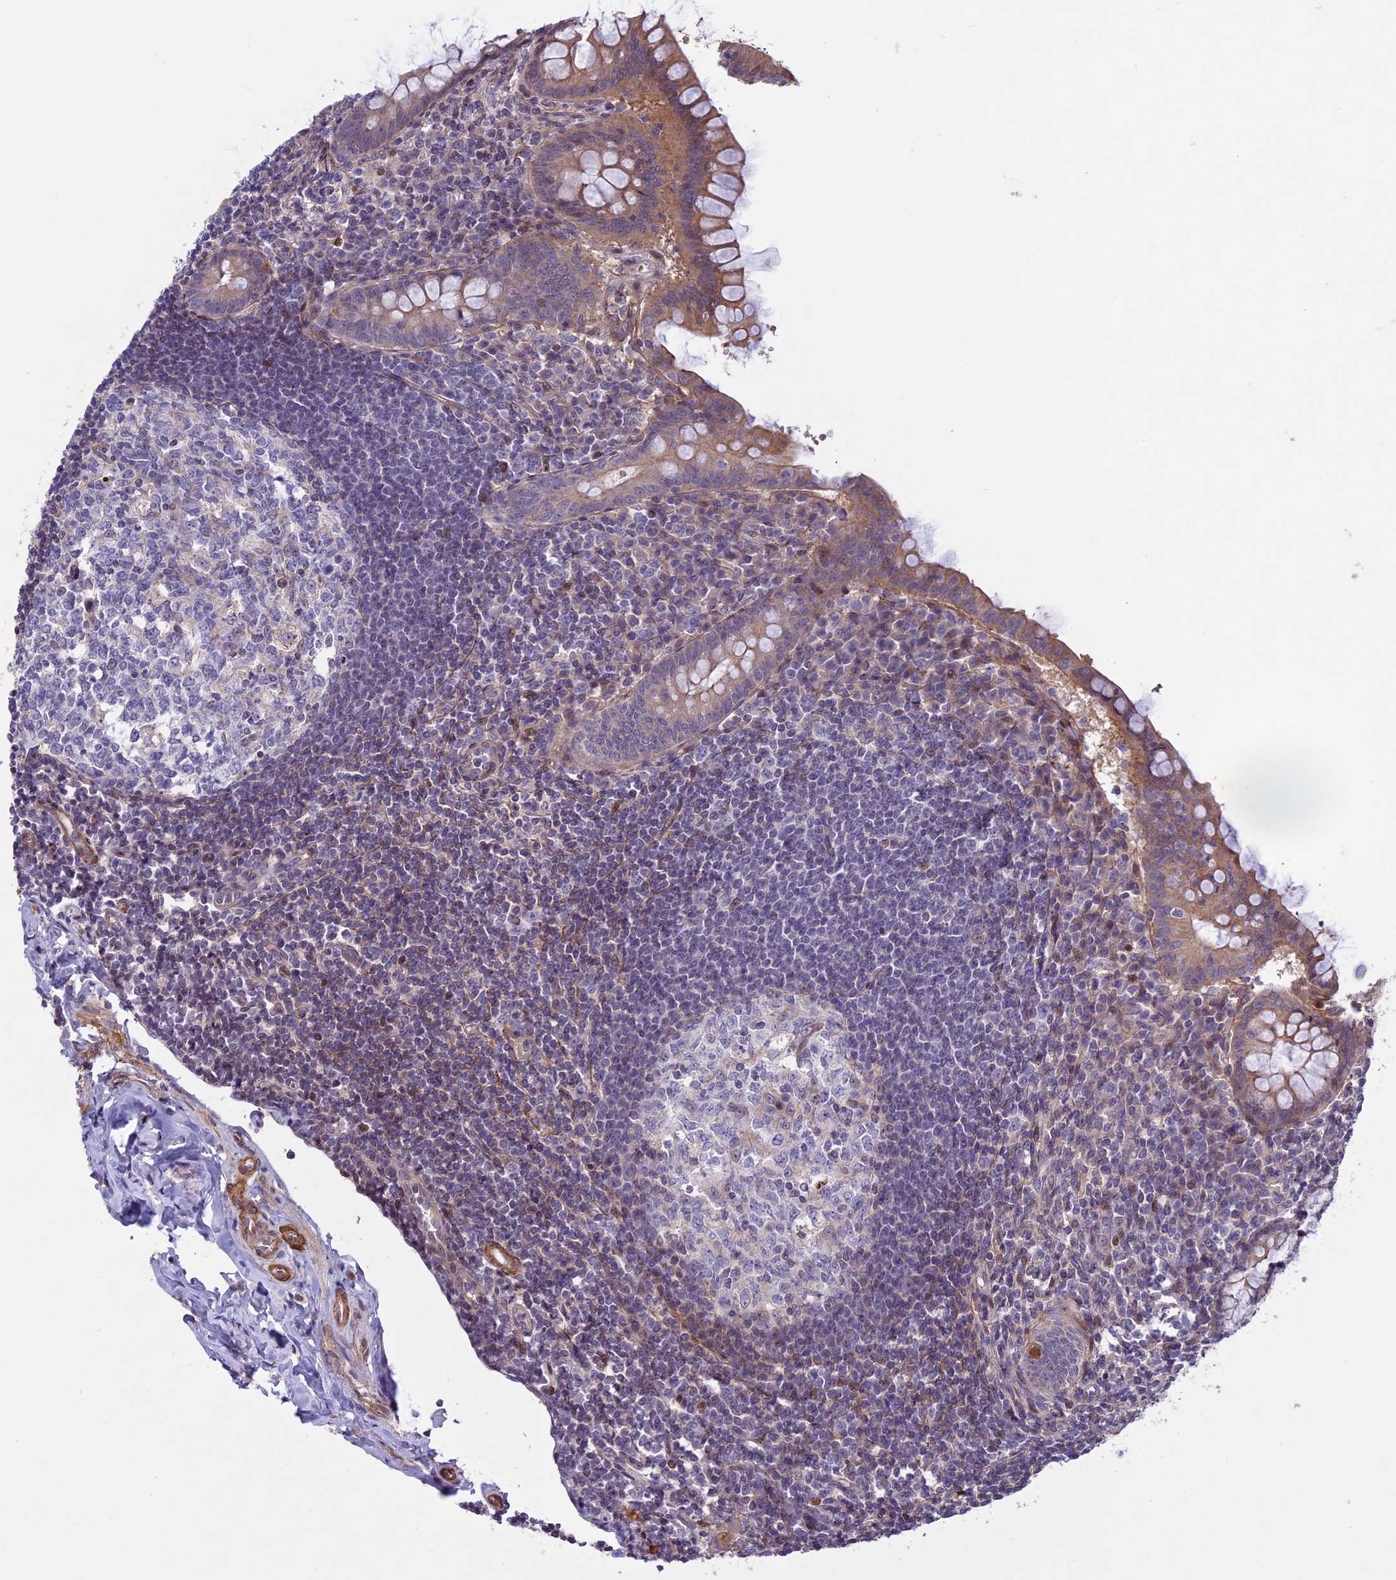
{"staining": {"intensity": "moderate", "quantity": "25%-75%", "location": "cytoplasmic/membranous"}, "tissue": "appendix", "cell_type": "Glandular cells", "image_type": "normal", "snomed": [{"axis": "morphology", "description": "Normal tissue, NOS"}, {"axis": "topography", "description": "Appendix"}], "caption": "A histopathology image of appendix stained for a protein exhibits moderate cytoplasmic/membranous brown staining in glandular cells.", "gene": "MAN2C1", "patient": {"sex": "female", "age": 33}}